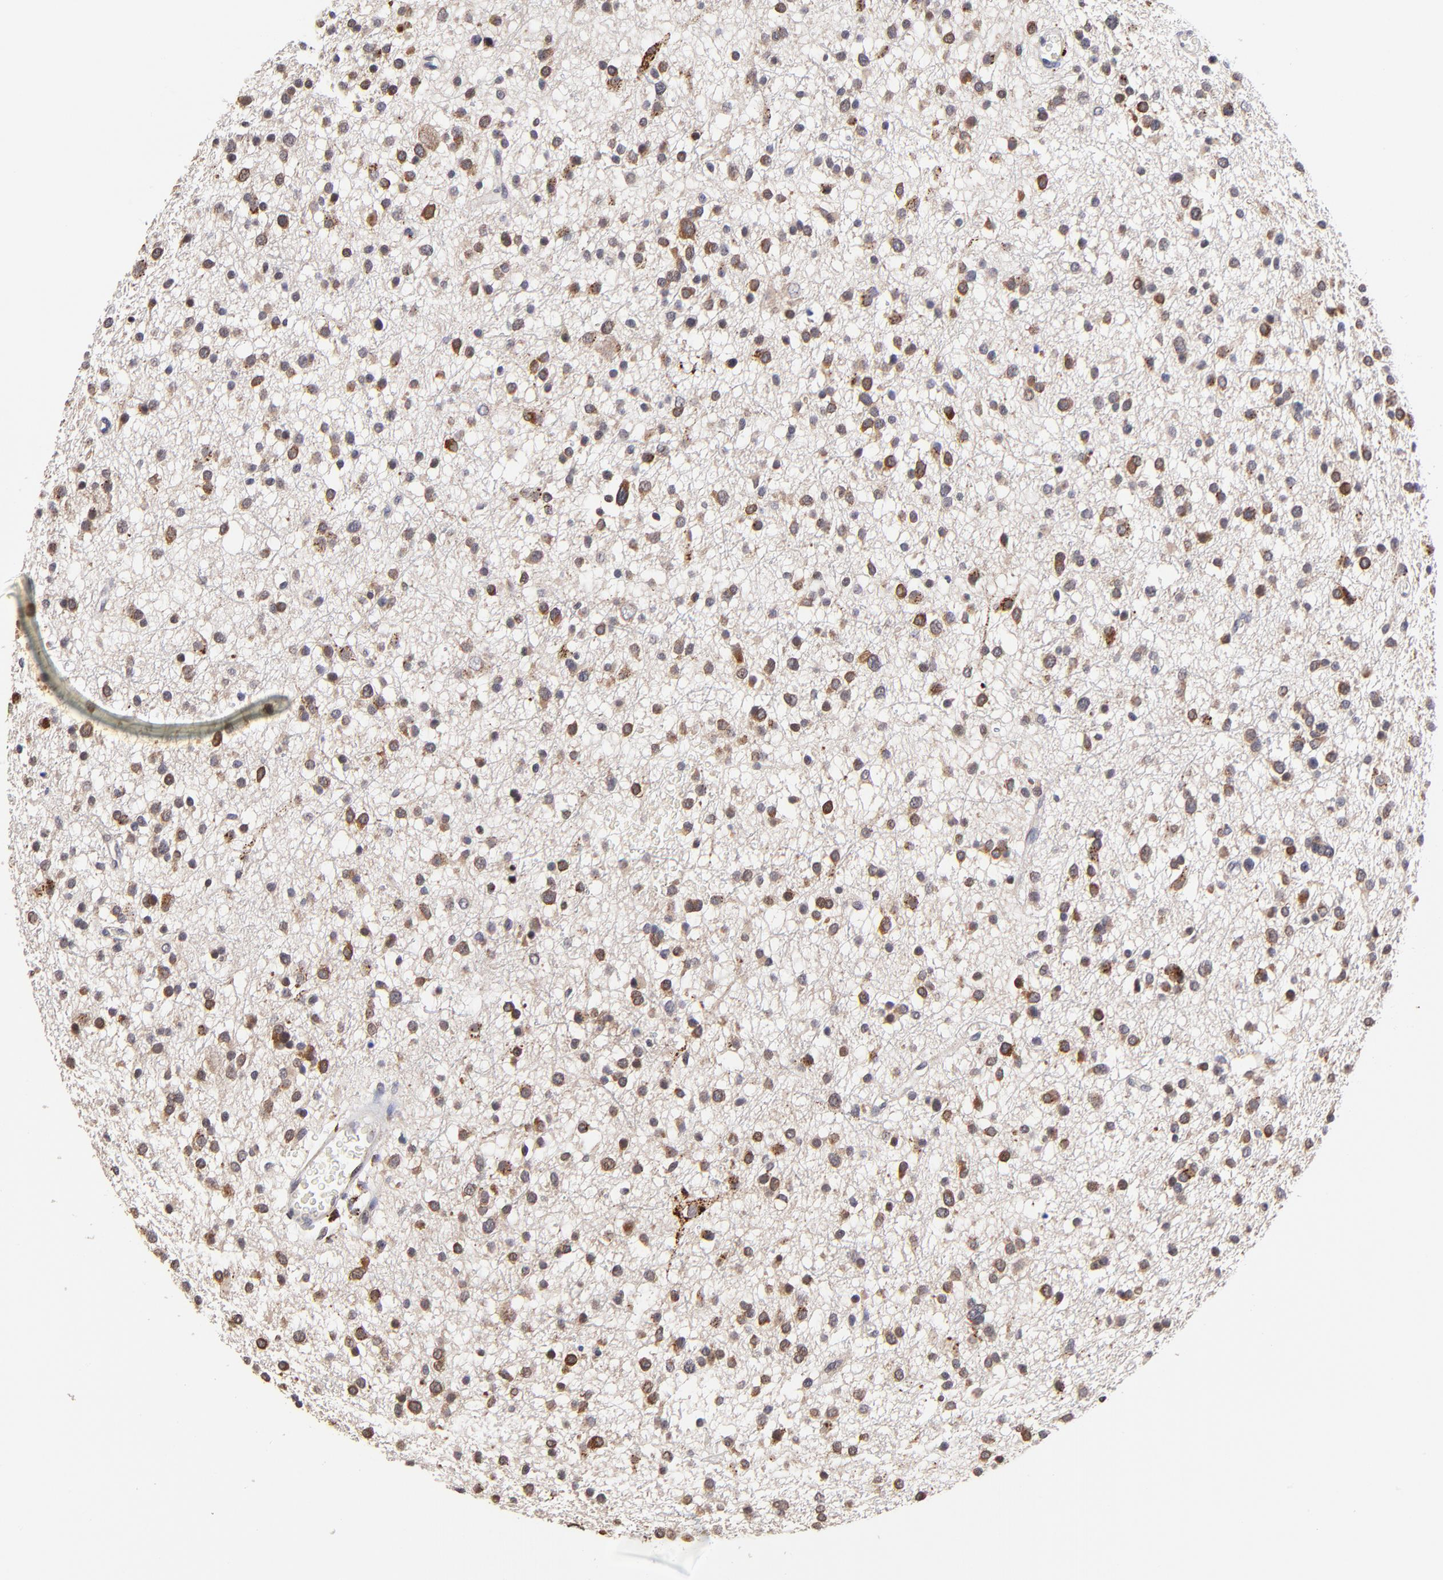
{"staining": {"intensity": "moderate", "quantity": "25%-75%", "location": "cytoplasmic/membranous"}, "tissue": "glioma", "cell_type": "Tumor cells", "image_type": "cancer", "snomed": [{"axis": "morphology", "description": "Glioma, malignant, Low grade"}, {"axis": "topography", "description": "Brain"}], "caption": "High-power microscopy captured an IHC histopathology image of malignant glioma (low-grade), revealing moderate cytoplasmic/membranous staining in approximately 25%-75% of tumor cells.", "gene": "PDE4B", "patient": {"sex": "female", "age": 36}}